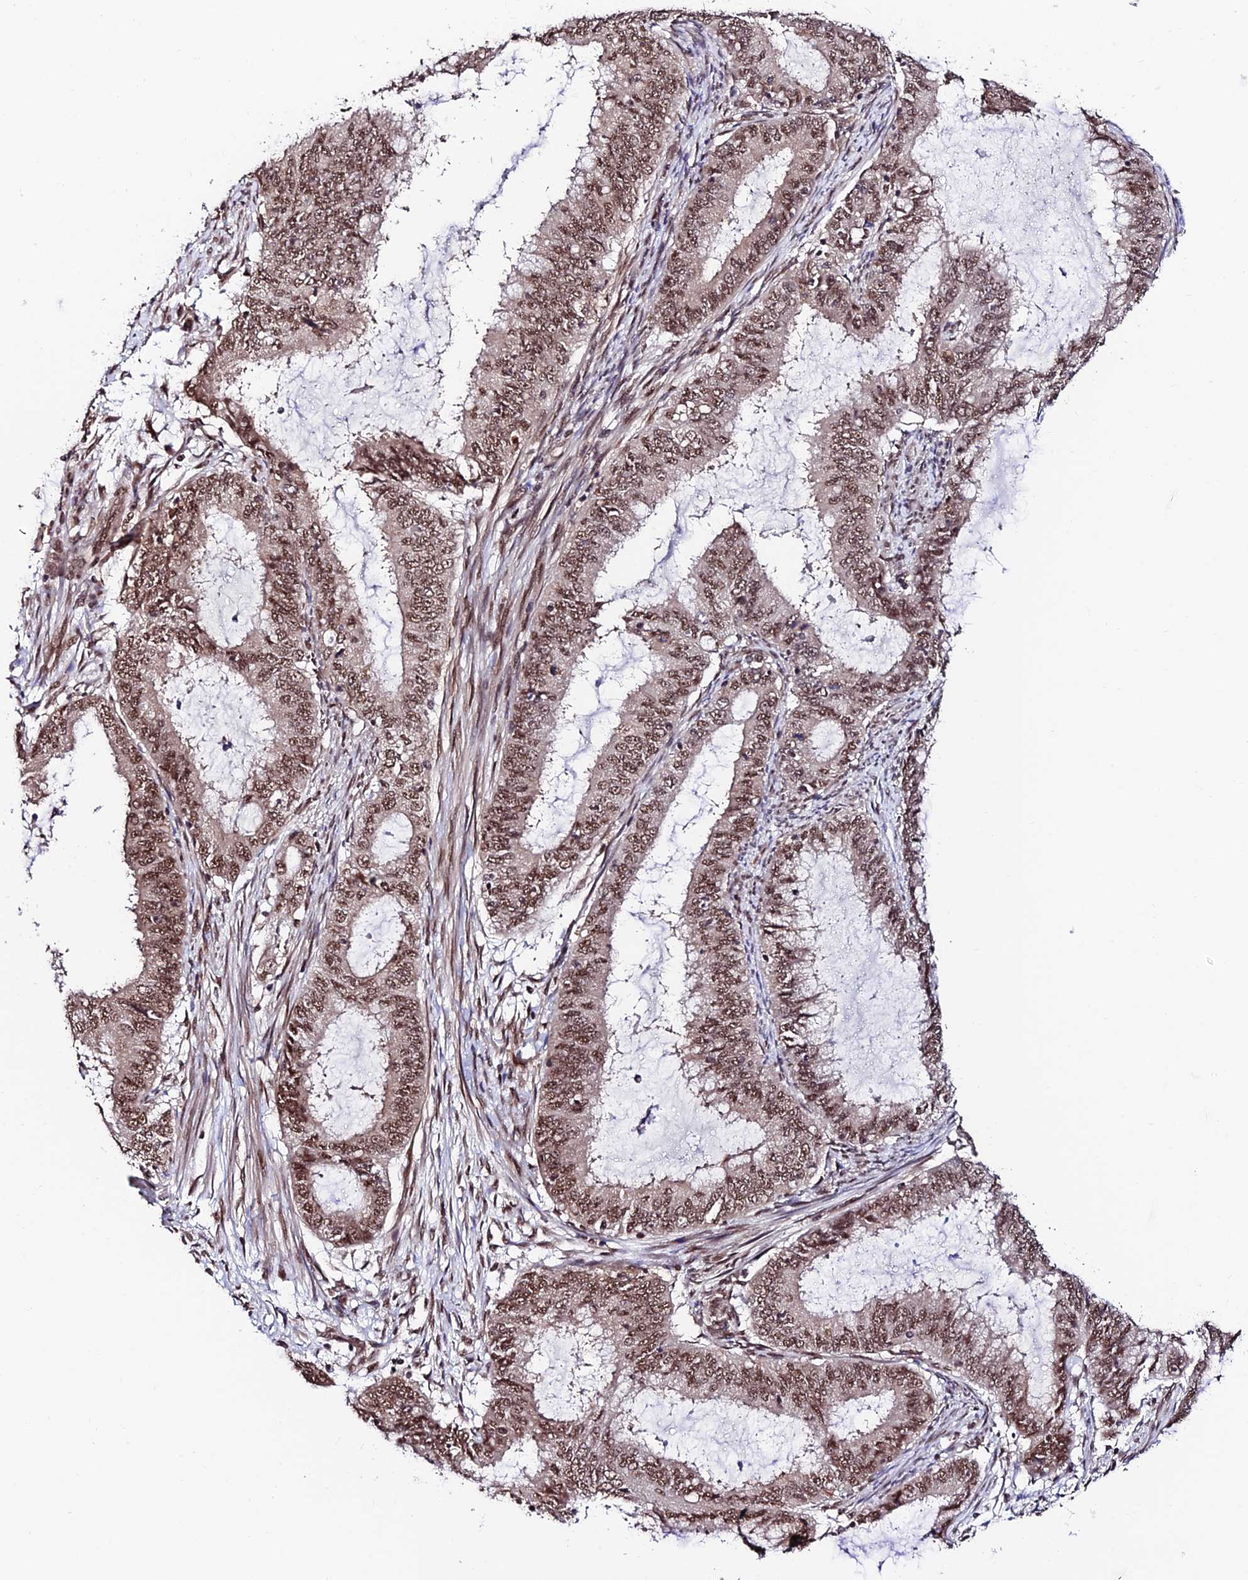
{"staining": {"intensity": "moderate", "quantity": ">75%", "location": "cytoplasmic/membranous,nuclear"}, "tissue": "endometrial cancer", "cell_type": "Tumor cells", "image_type": "cancer", "snomed": [{"axis": "morphology", "description": "Adenocarcinoma, NOS"}, {"axis": "topography", "description": "Endometrium"}], "caption": "This micrograph reveals immunohistochemistry (IHC) staining of human endometrial cancer (adenocarcinoma), with medium moderate cytoplasmic/membranous and nuclear expression in approximately >75% of tumor cells.", "gene": "RBM42", "patient": {"sex": "female", "age": 51}}